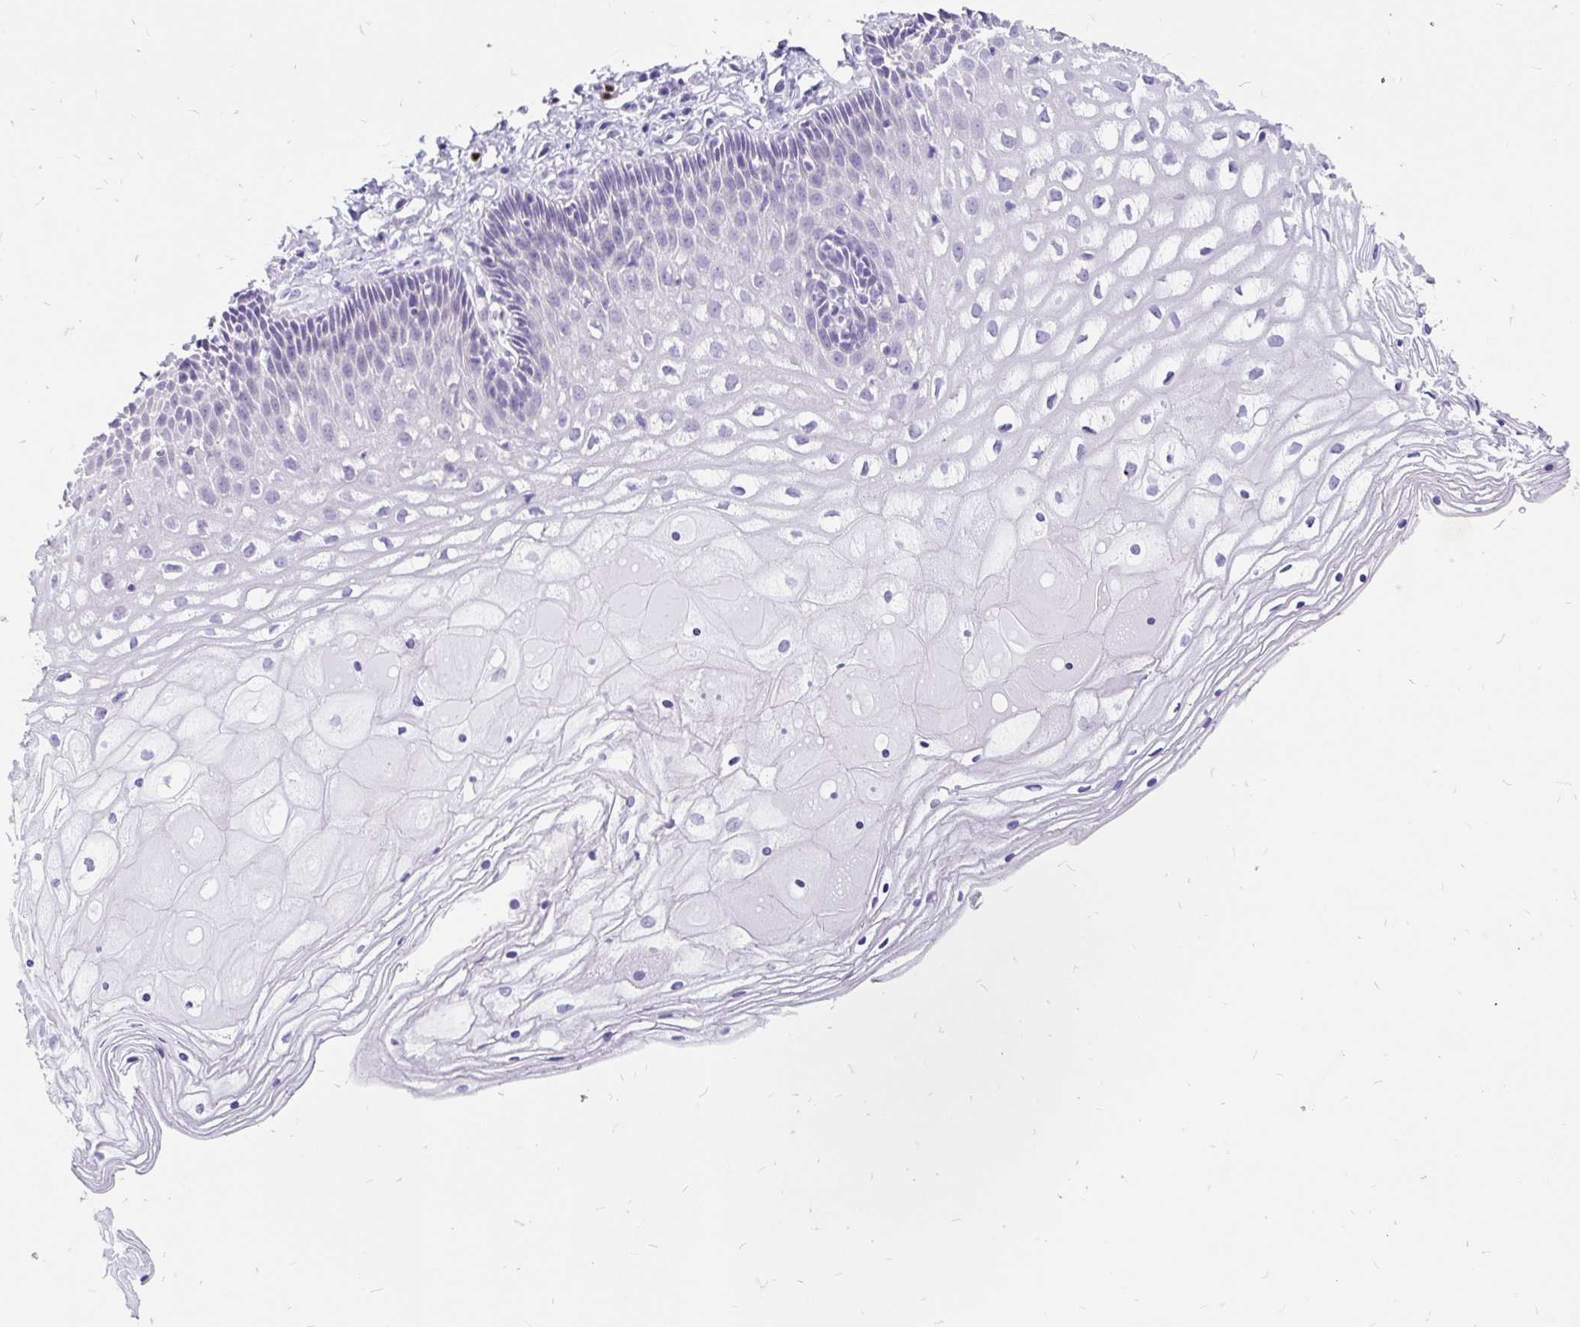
{"staining": {"intensity": "negative", "quantity": "none", "location": "none"}, "tissue": "cervix", "cell_type": "Glandular cells", "image_type": "normal", "snomed": [{"axis": "morphology", "description": "Normal tissue, NOS"}, {"axis": "topography", "description": "Cervix"}], "caption": "Micrograph shows no protein staining in glandular cells of normal cervix. (DAB (3,3'-diaminobenzidine) immunohistochemistry, high magnification).", "gene": "EML5", "patient": {"sex": "female", "age": 36}}